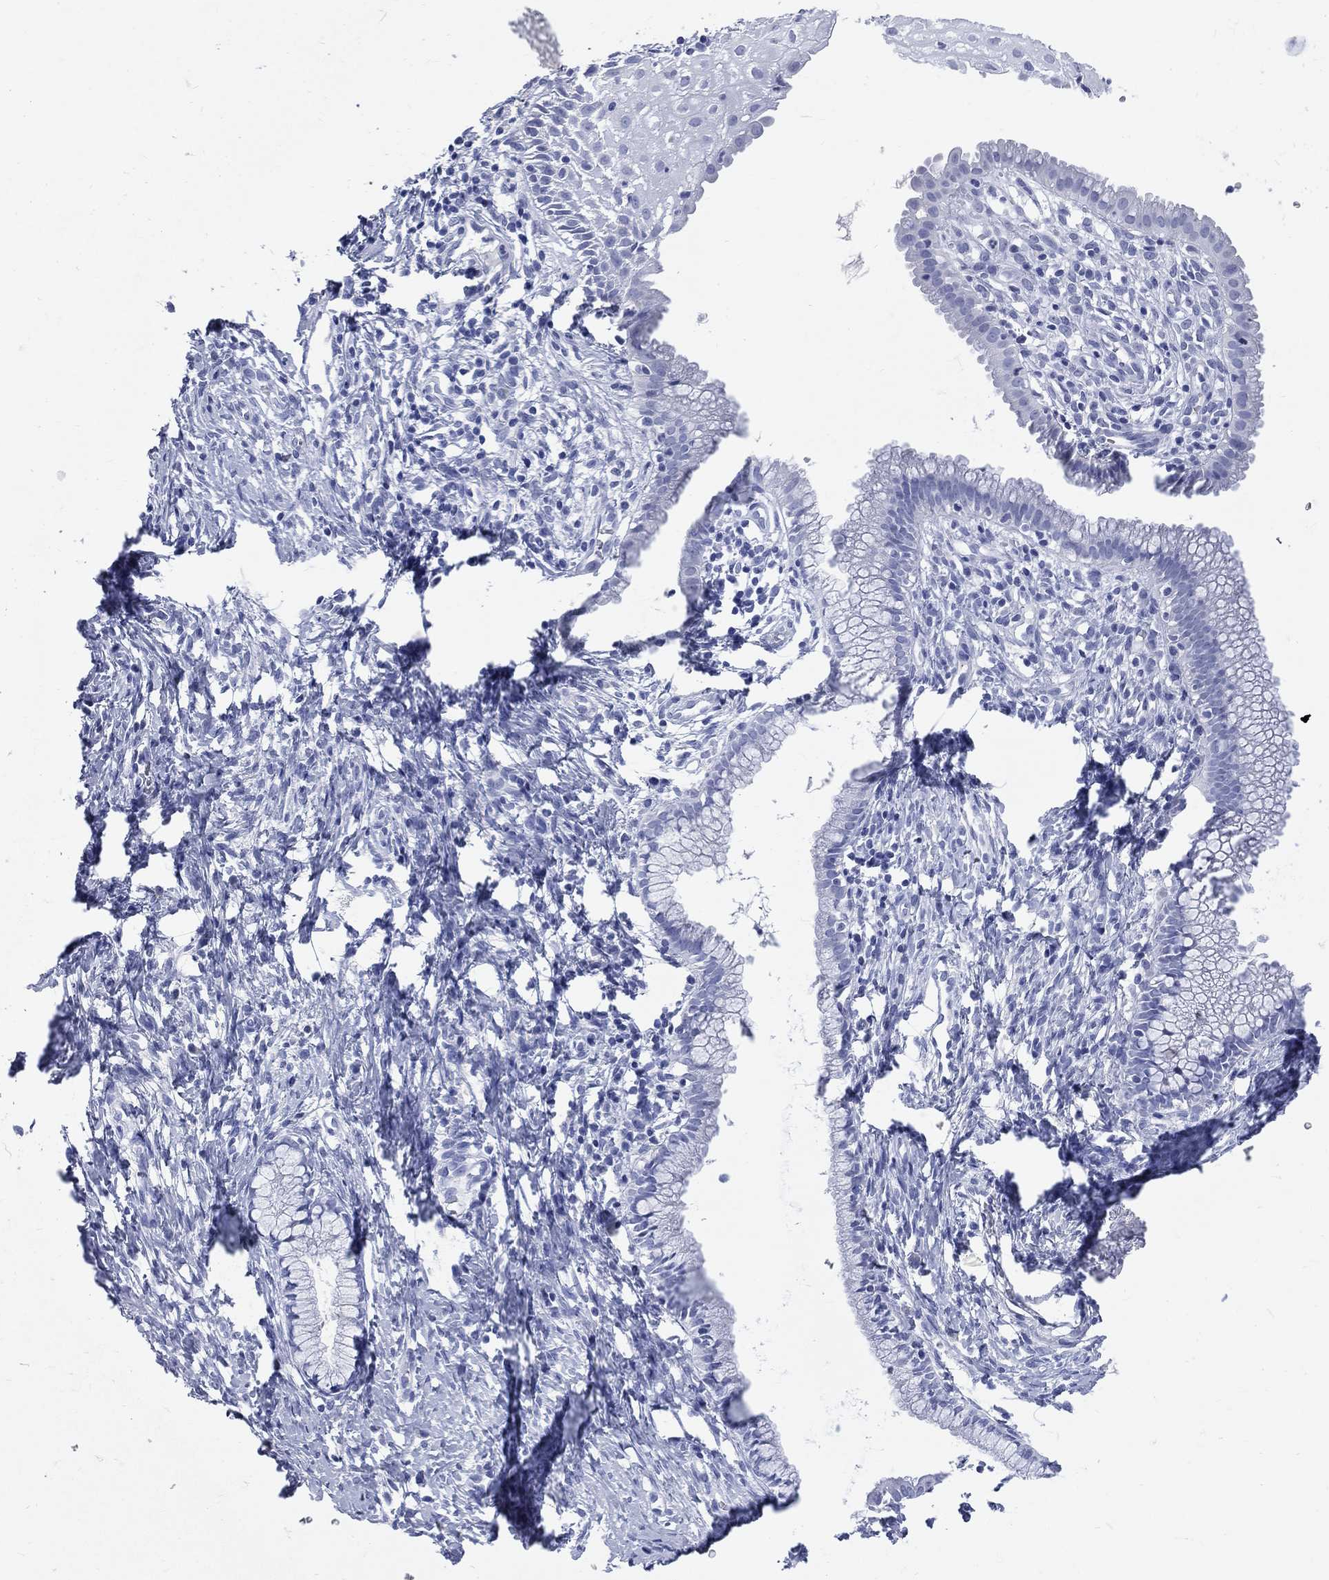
{"staining": {"intensity": "negative", "quantity": "none", "location": "none"}, "tissue": "cervix", "cell_type": "Glandular cells", "image_type": "normal", "snomed": [{"axis": "morphology", "description": "Normal tissue, NOS"}, {"axis": "topography", "description": "Cervix"}], "caption": "Immunohistochemical staining of unremarkable cervix exhibits no significant positivity in glandular cells. The staining is performed using DAB (3,3'-diaminobenzidine) brown chromogen with nuclei counter-stained in using hematoxylin.", "gene": "CYLC1", "patient": {"sex": "female", "age": 39}}